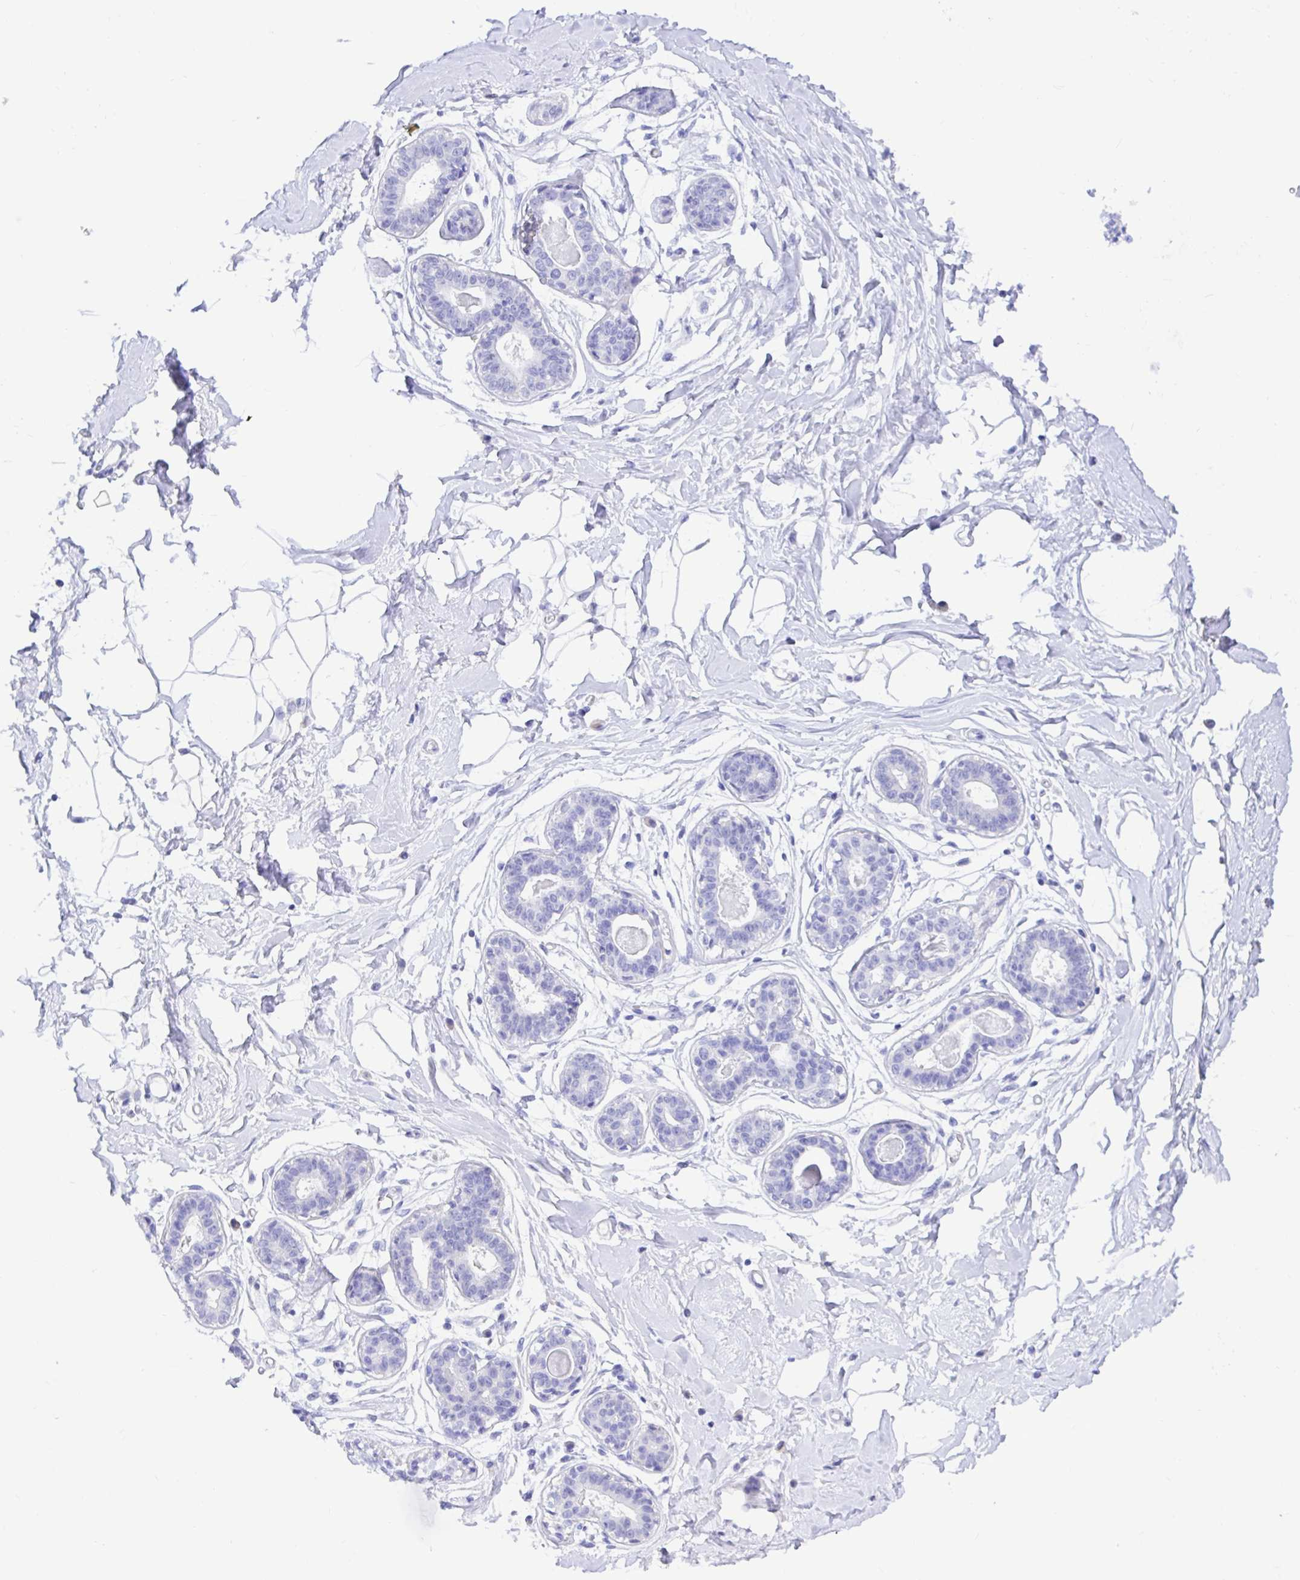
{"staining": {"intensity": "negative", "quantity": "none", "location": "none"}, "tissue": "breast", "cell_type": "Adipocytes", "image_type": "normal", "snomed": [{"axis": "morphology", "description": "Normal tissue, NOS"}, {"axis": "topography", "description": "Breast"}], "caption": "A photomicrograph of human breast is negative for staining in adipocytes.", "gene": "BACE2", "patient": {"sex": "female", "age": 45}}